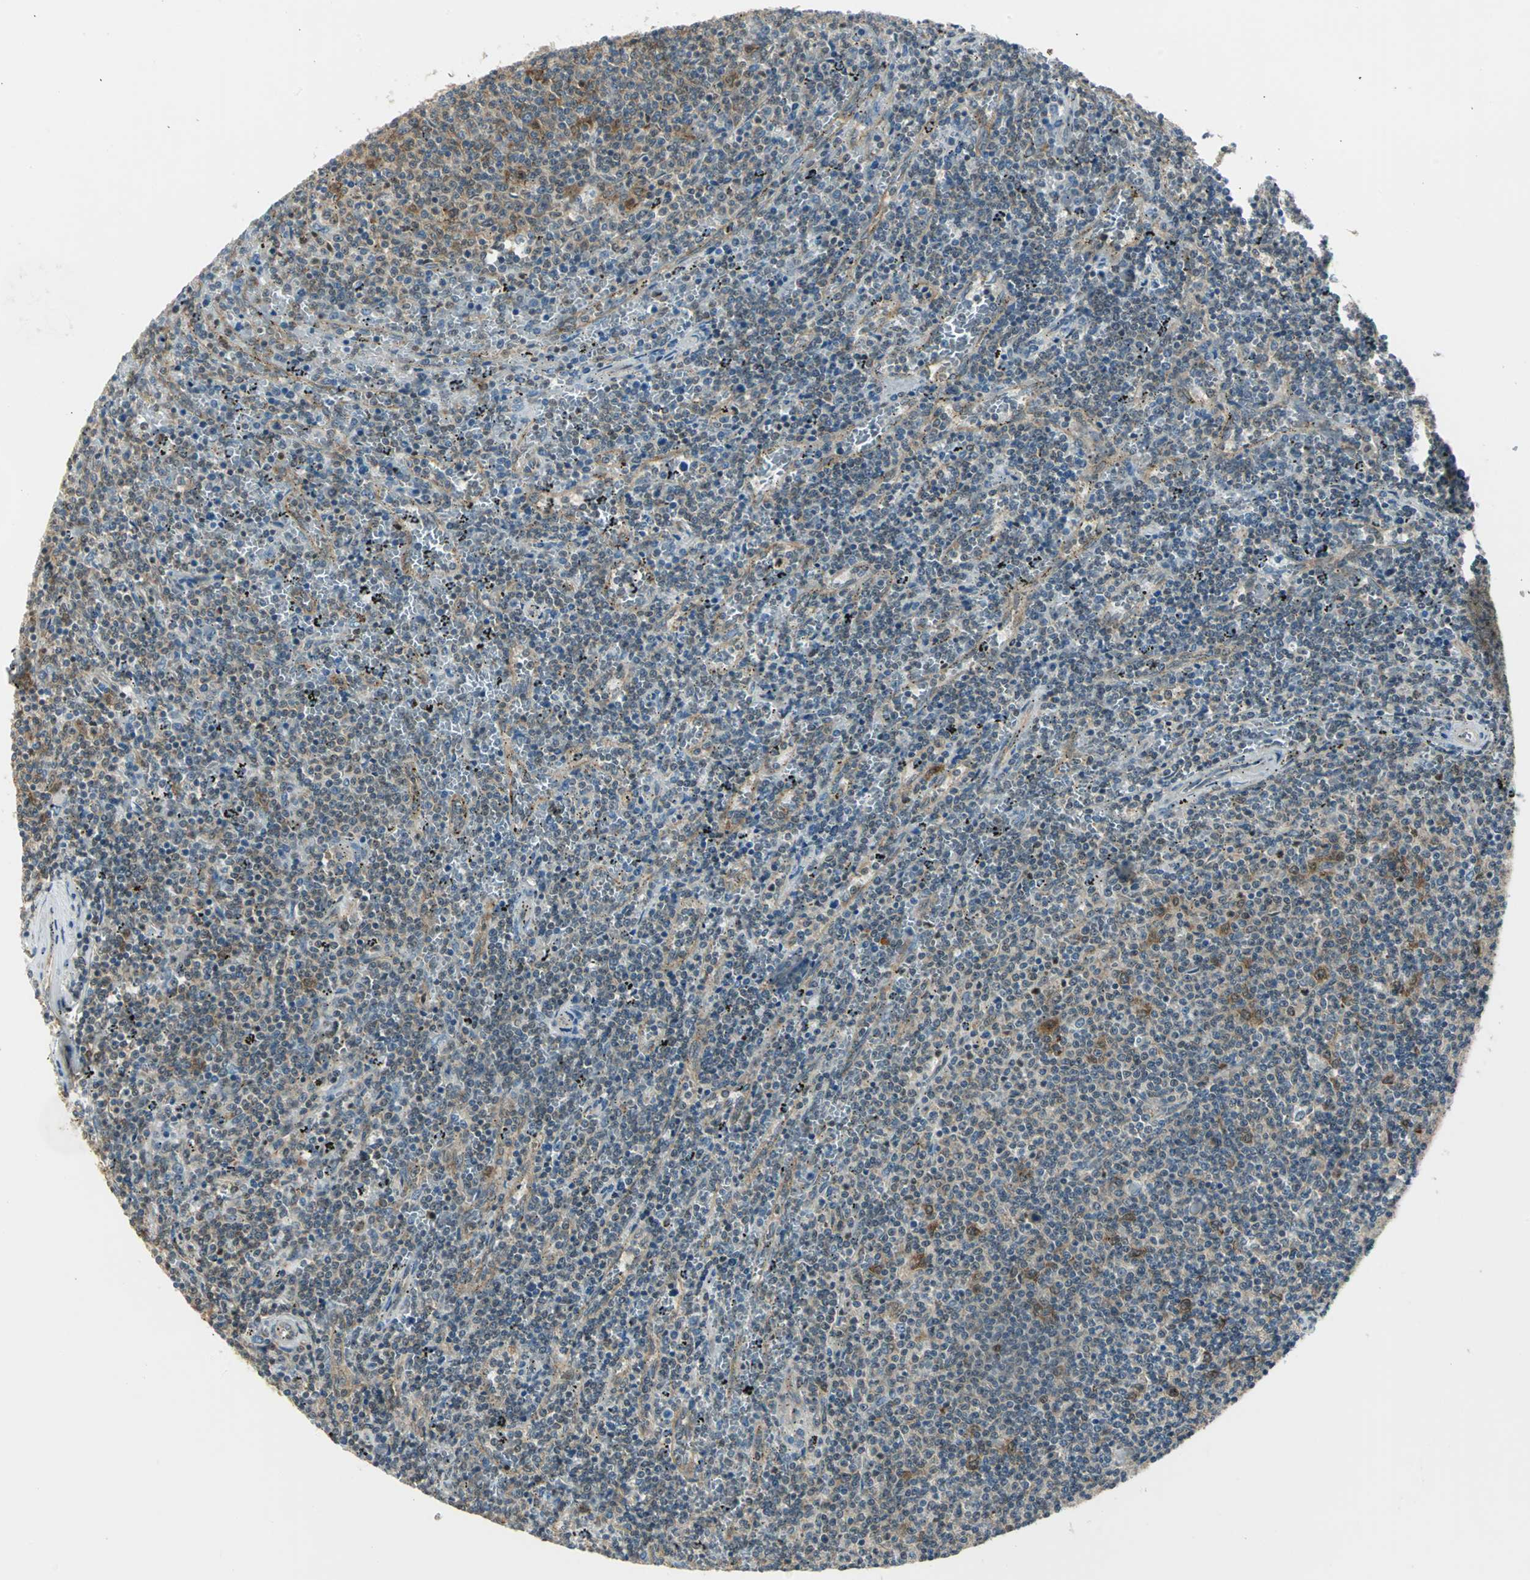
{"staining": {"intensity": "weak", "quantity": "<25%", "location": "cytoplasmic/membranous,nuclear"}, "tissue": "lymphoma", "cell_type": "Tumor cells", "image_type": "cancer", "snomed": [{"axis": "morphology", "description": "Malignant lymphoma, non-Hodgkin's type, Low grade"}, {"axis": "topography", "description": "Spleen"}], "caption": "DAB immunohistochemical staining of lymphoma displays no significant staining in tumor cells.", "gene": "DDX5", "patient": {"sex": "female", "age": 50}}